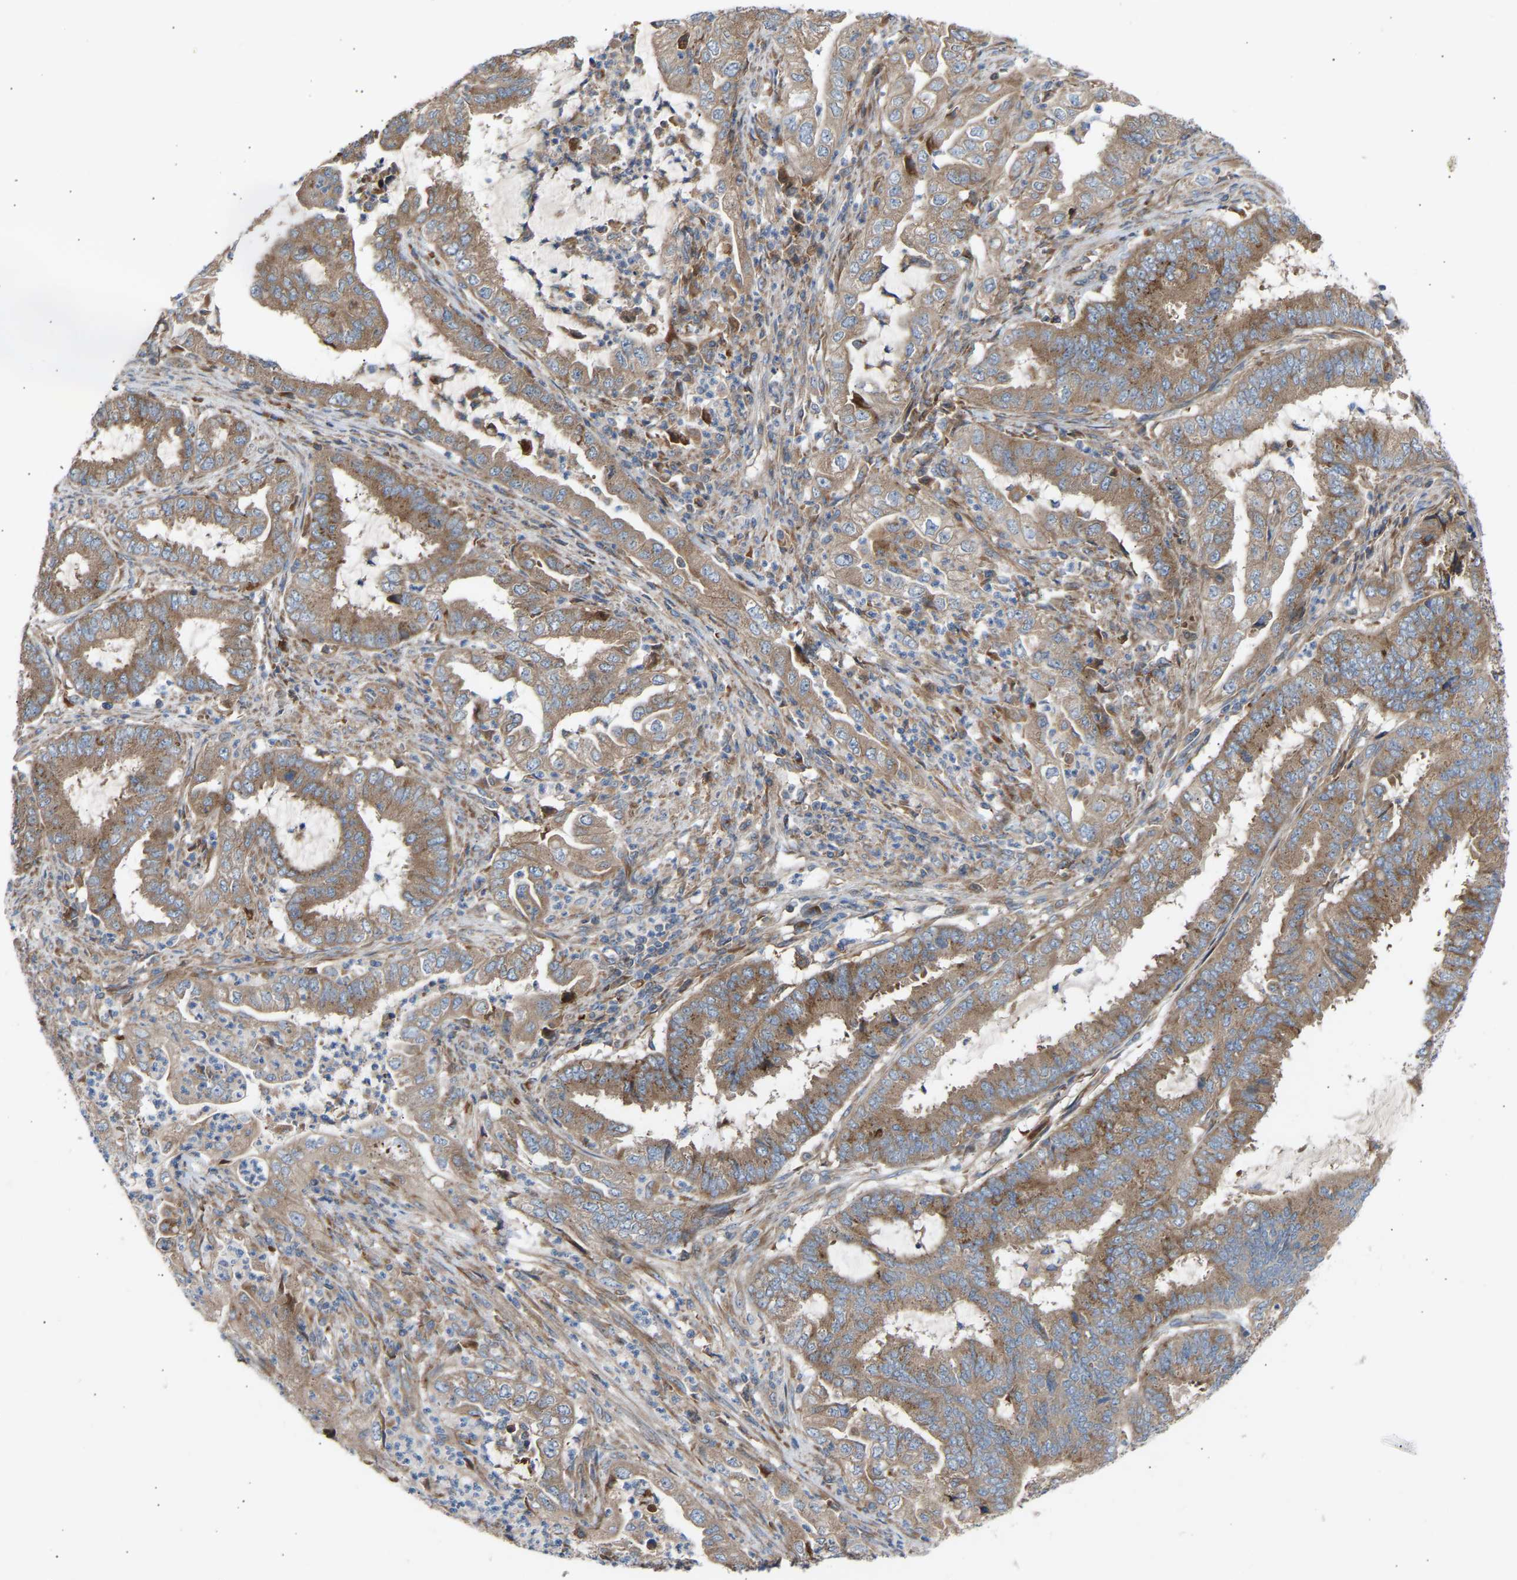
{"staining": {"intensity": "moderate", "quantity": ">75%", "location": "cytoplasmic/membranous"}, "tissue": "endometrial cancer", "cell_type": "Tumor cells", "image_type": "cancer", "snomed": [{"axis": "morphology", "description": "Adenocarcinoma, NOS"}, {"axis": "topography", "description": "Endometrium"}], "caption": "This is an image of immunohistochemistry (IHC) staining of endometrial adenocarcinoma, which shows moderate staining in the cytoplasmic/membranous of tumor cells.", "gene": "GCN1", "patient": {"sex": "female", "age": 51}}